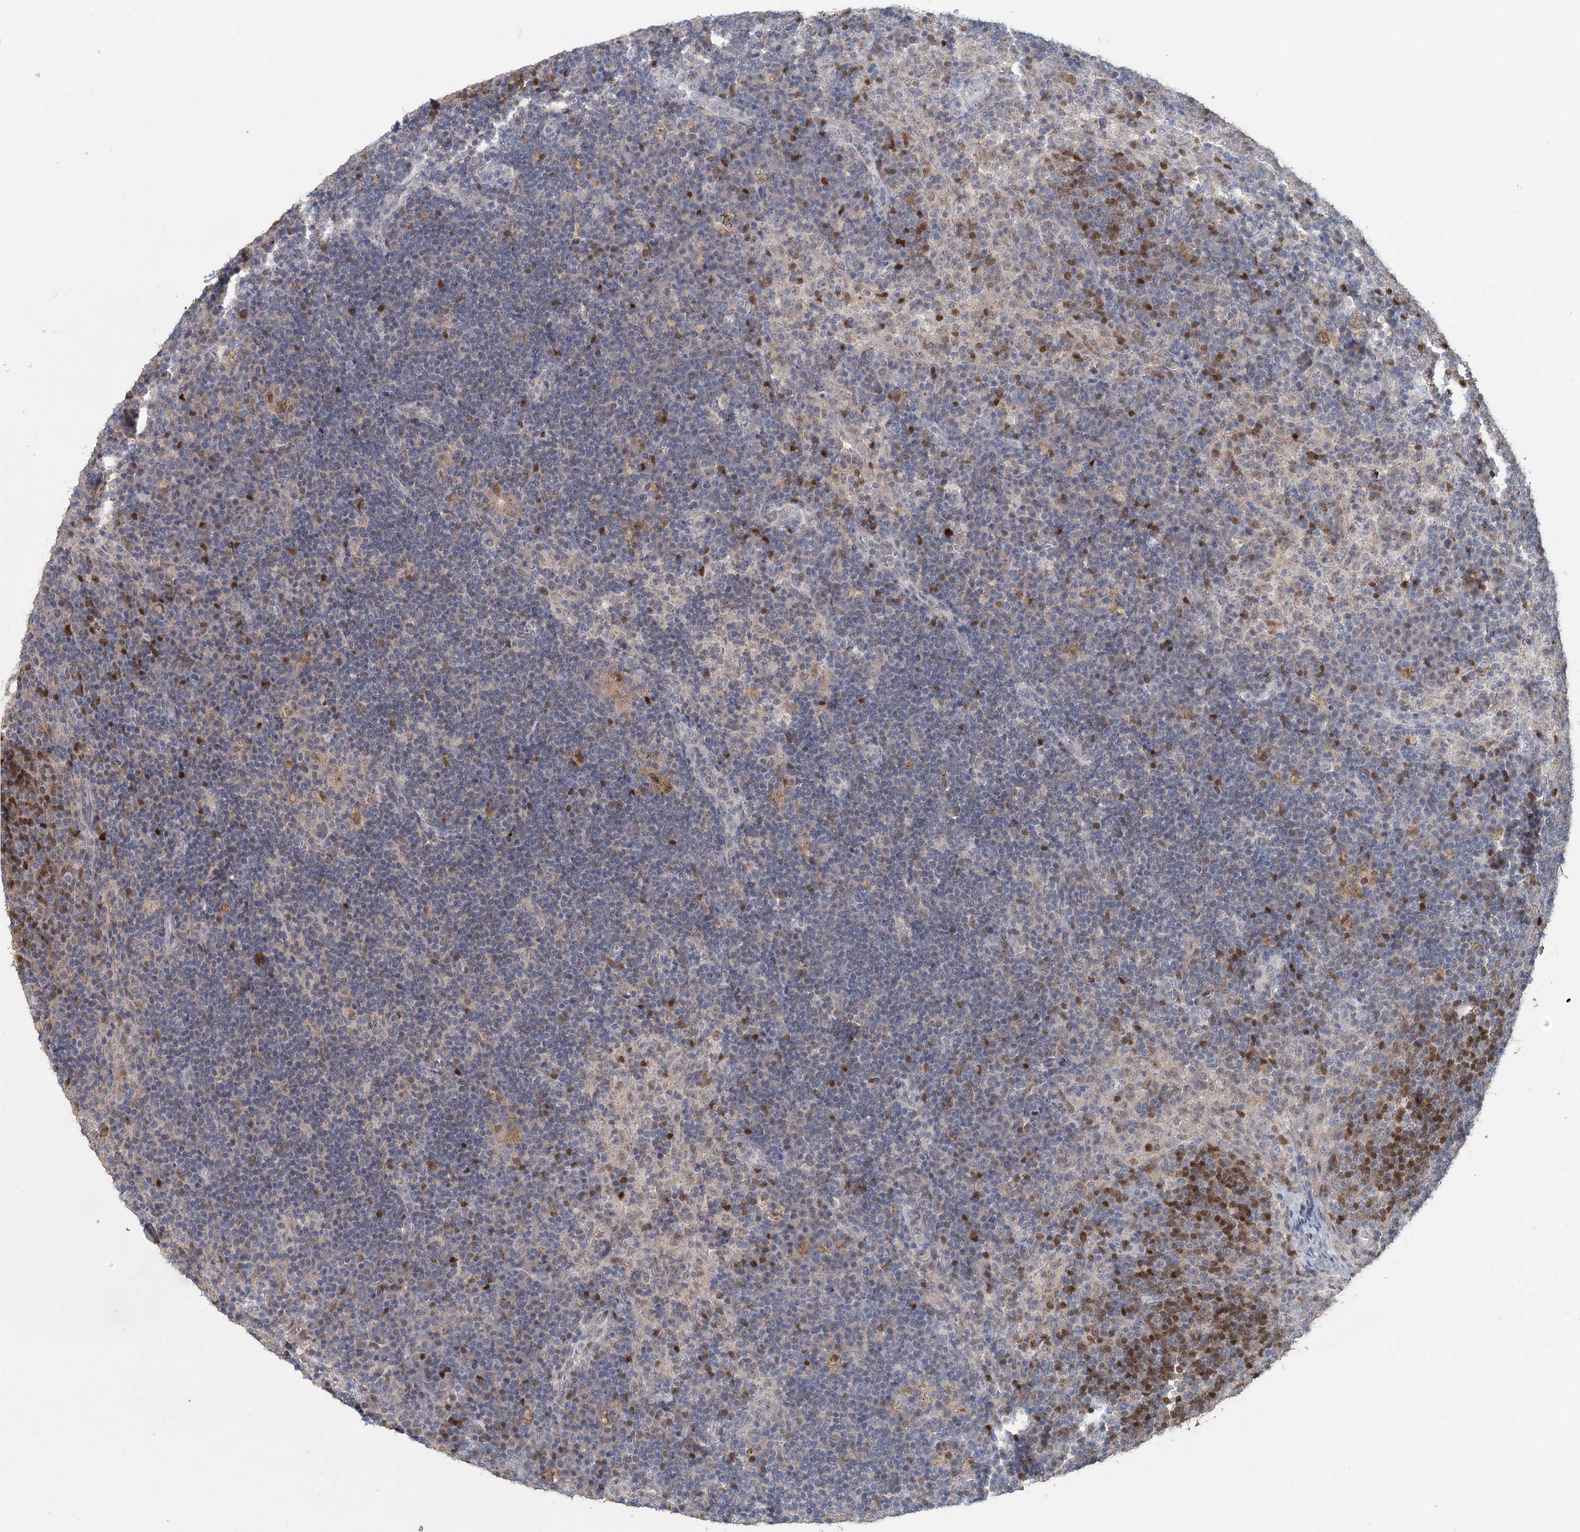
{"staining": {"intensity": "strong", "quantity": "<25%", "location": "nuclear"}, "tissue": "lymph node", "cell_type": "Germinal center cells", "image_type": "normal", "snomed": [{"axis": "morphology", "description": "Normal tissue, NOS"}, {"axis": "topography", "description": "Lymph node"}], "caption": "Protein expression by immunohistochemistry reveals strong nuclear positivity in about <25% of germinal center cells in unremarkable lymph node.", "gene": "ADK", "patient": {"sex": "female", "age": 70}}